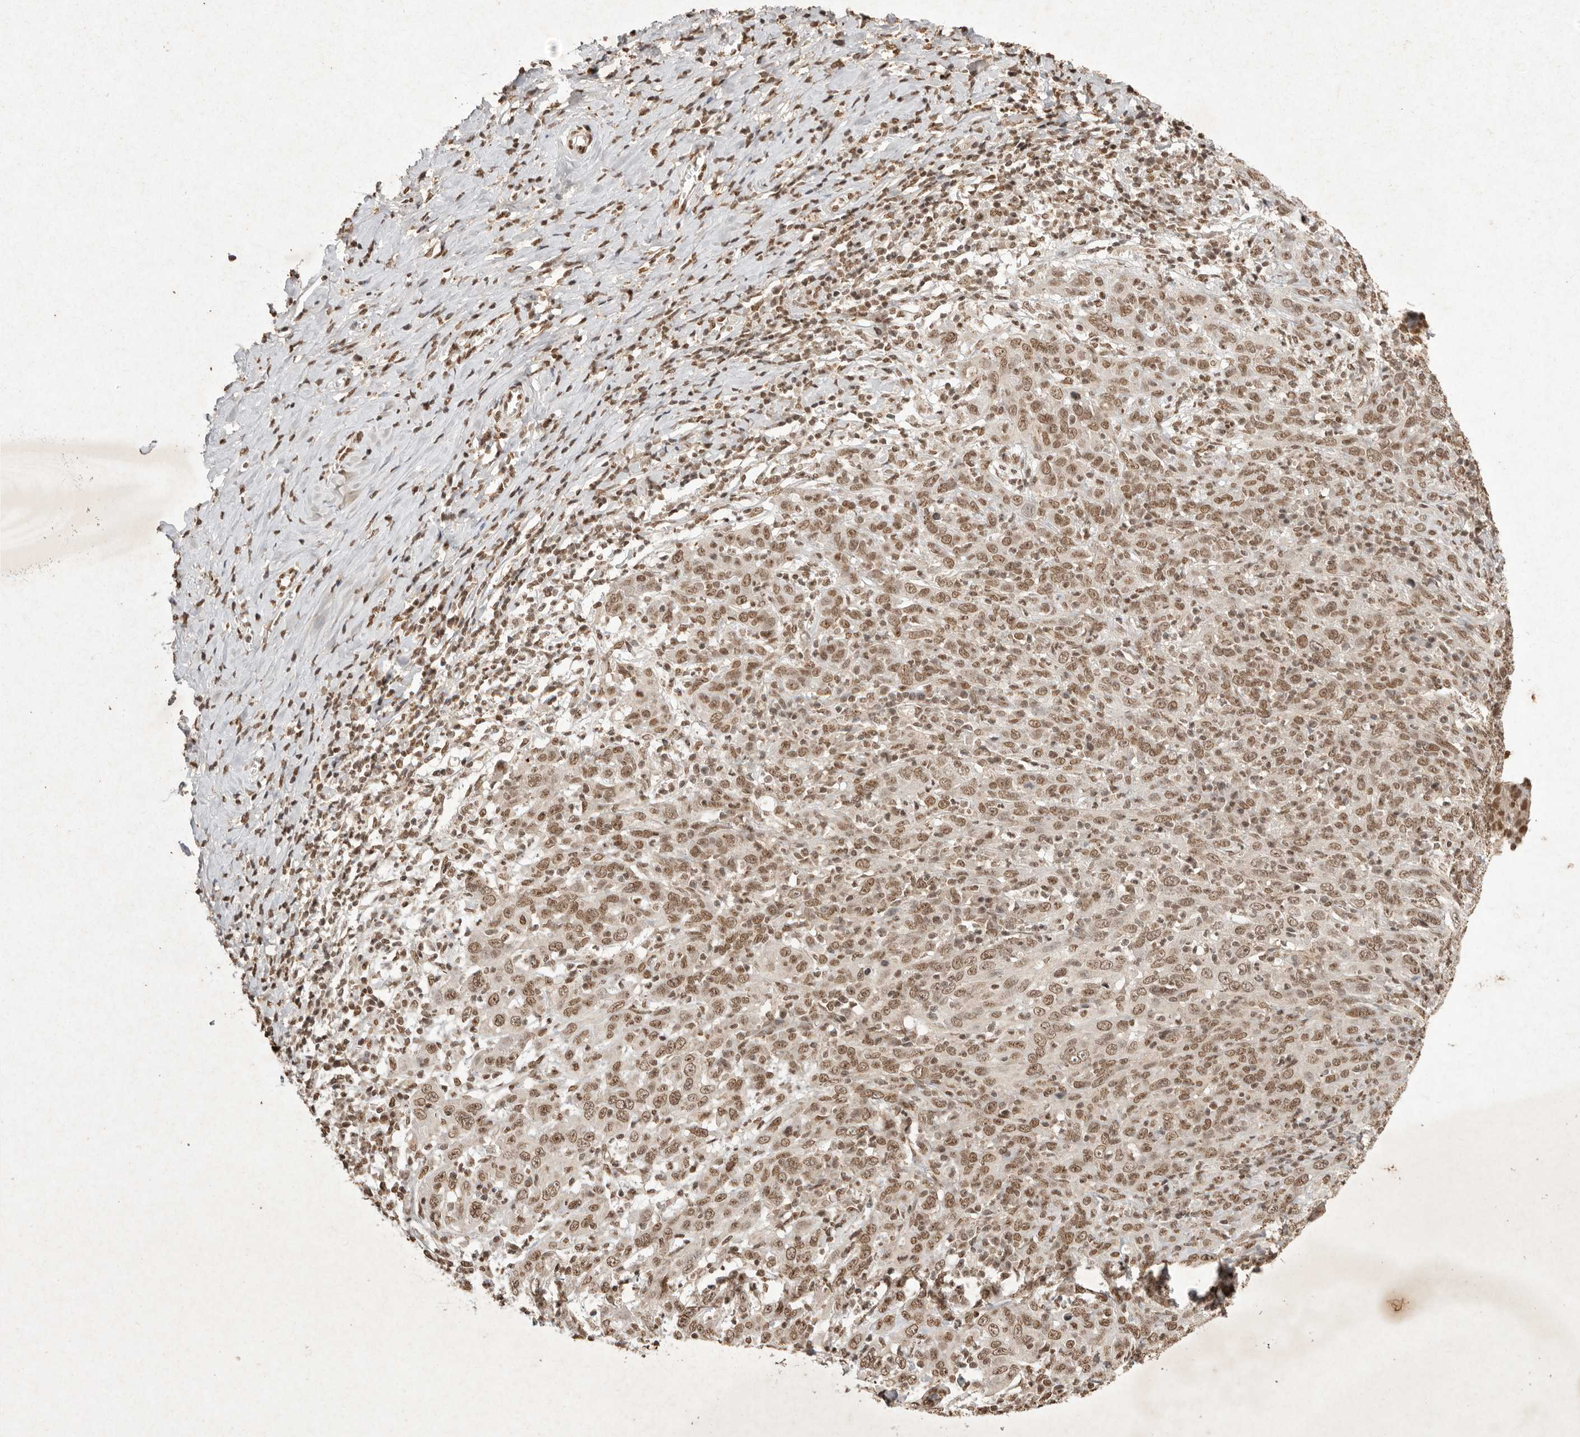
{"staining": {"intensity": "moderate", "quantity": ">75%", "location": "nuclear"}, "tissue": "cervical cancer", "cell_type": "Tumor cells", "image_type": "cancer", "snomed": [{"axis": "morphology", "description": "Squamous cell carcinoma, NOS"}, {"axis": "topography", "description": "Cervix"}], "caption": "A high-resolution image shows immunohistochemistry staining of cervical cancer (squamous cell carcinoma), which reveals moderate nuclear positivity in approximately >75% of tumor cells.", "gene": "NKX3-2", "patient": {"sex": "female", "age": 46}}